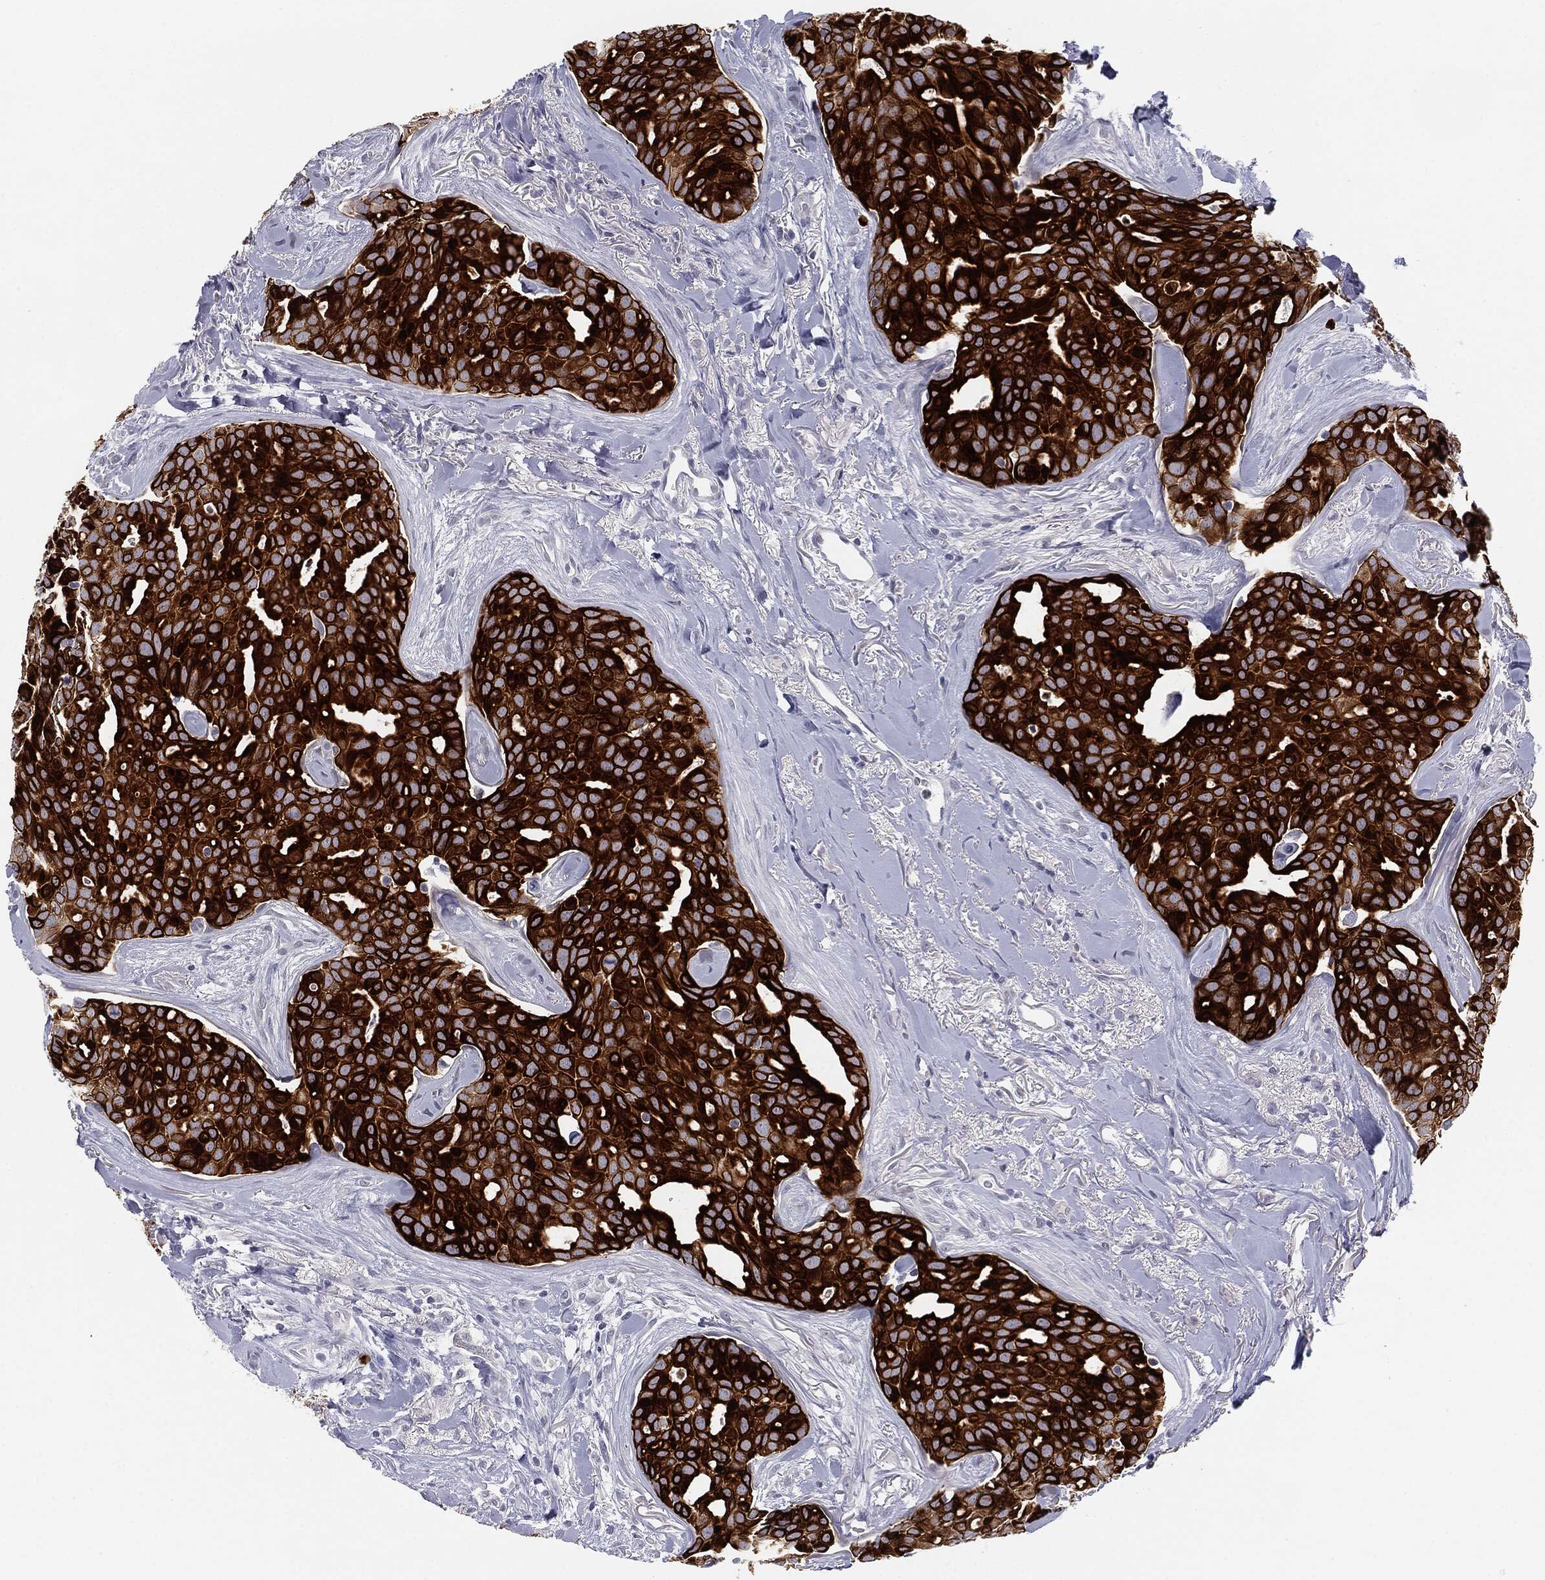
{"staining": {"intensity": "strong", "quantity": ">75%", "location": "cytoplasmic/membranous"}, "tissue": "breast cancer", "cell_type": "Tumor cells", "image_type": "cancer", "snomed": [{"axis": "morphology", "description": "Duct carcinoma"}, {"axis": "topography", "description": "Breast"}], "caption": "This is a micrograph of IHC staining of breast cancer (invasive ductal carcinoma), which shows strong staining in the cytoplasmic/membranous of tumor cells.", "gene": "MUC1", "patient": {"sex": "female", "age": 54}}